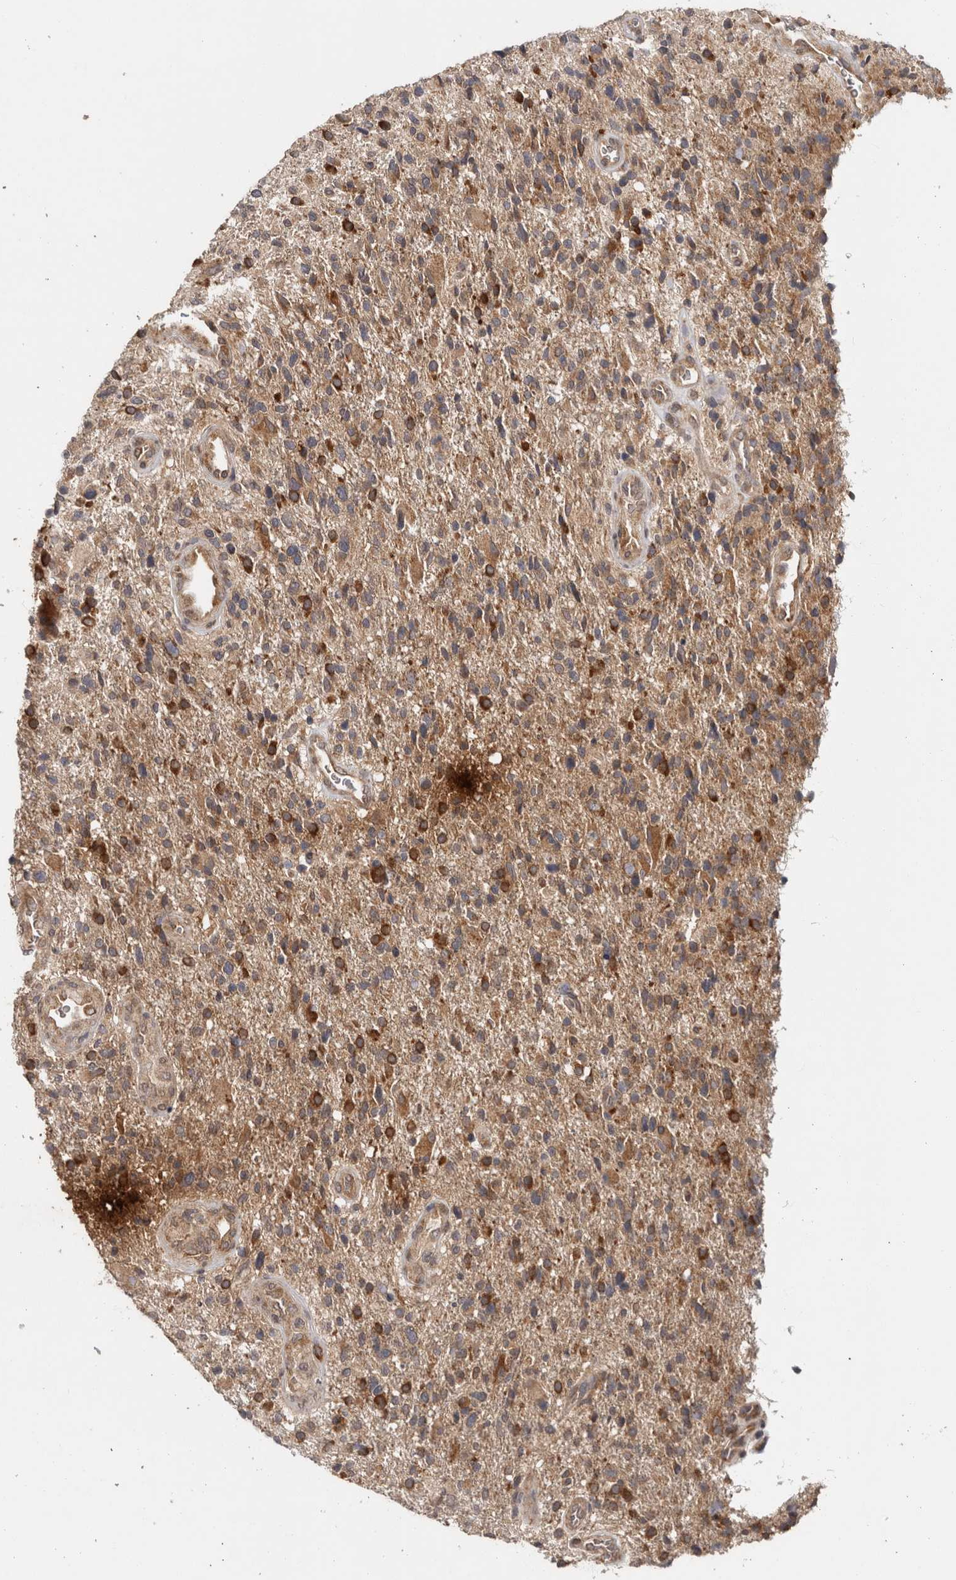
{"staining": {"intensity": "moderate", "quantity": "25%-75%", "location": "cytoplasmic/membranous"}, "tissue": "glioma", "cell_type": "Tumor cells", "image_type": "cancer", "snomed": [{"axis": "morphology", "description": "Glioma, malignant, High grade"}, {"axis": "topography", "description": "Brain"}], "caption": "Immunohistochemistry (IHC) of malignant glioma (high-grade) displays medium levels of moderate cytoplasmic/membranous staining in about 25%-75% of tumor cells.", "gene": "HMOX2", "patient": {"sex": "male", "age": 72}}